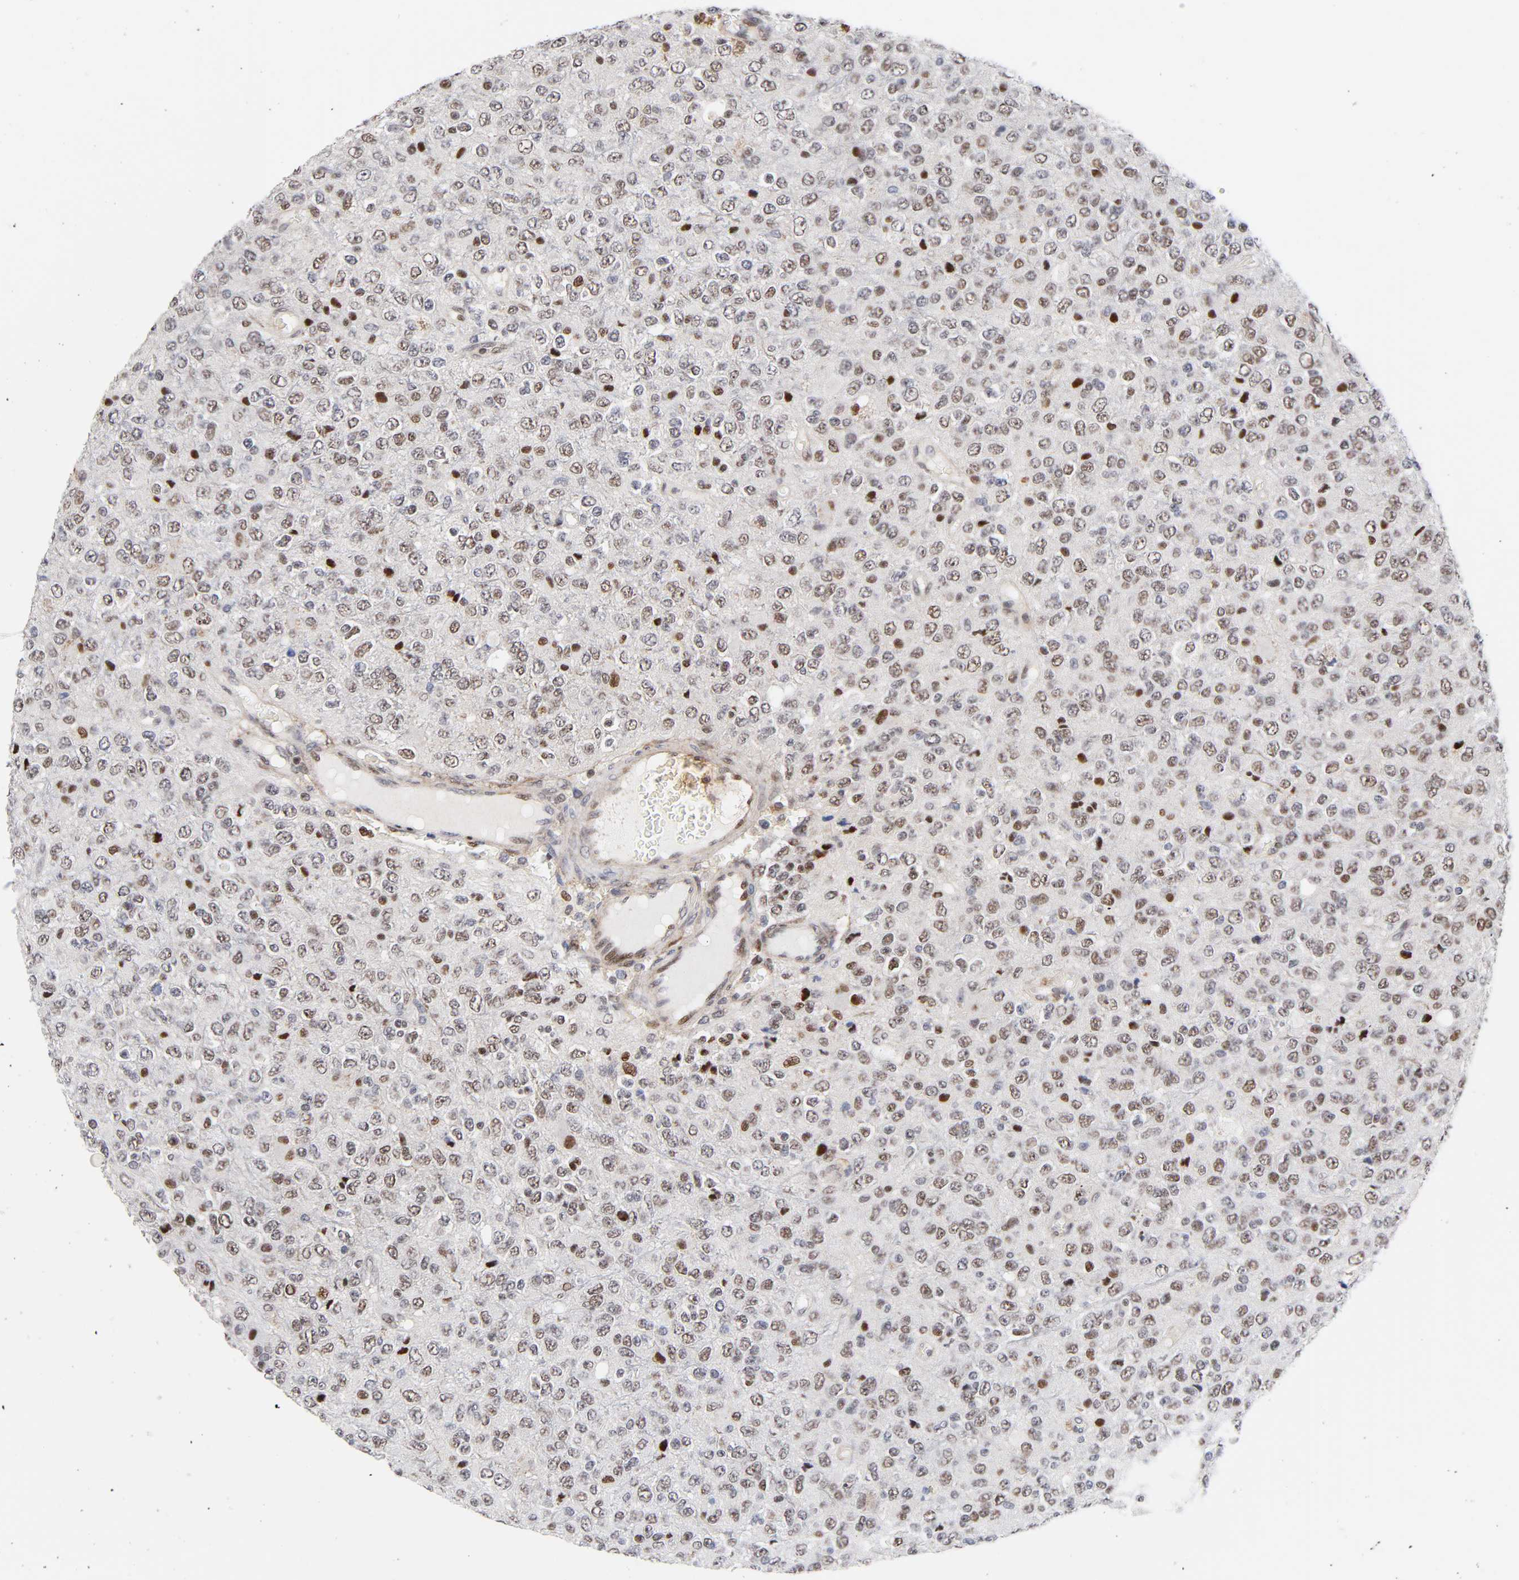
{"staining": {"intensity": "weak", "quantity": "25%-75%", "location": "nuclear"}, "tissue": "glioma", "cell_type": "Tumor cells", "image_type": "cancer", "snomed": [{"axis": "morphology", "description": "Glioma, malignant, High grade"}, {"axis": "topography", "description": "pancreas cauda"}], "caption": "Immunohistochemical staining of human malignant glioma (high-grade) displays low levels of weak nuclear positivity in approximately 25%-75% of tumor cells.", "gene": "STK38", "patient": {"sex": "male", "age": 60}}